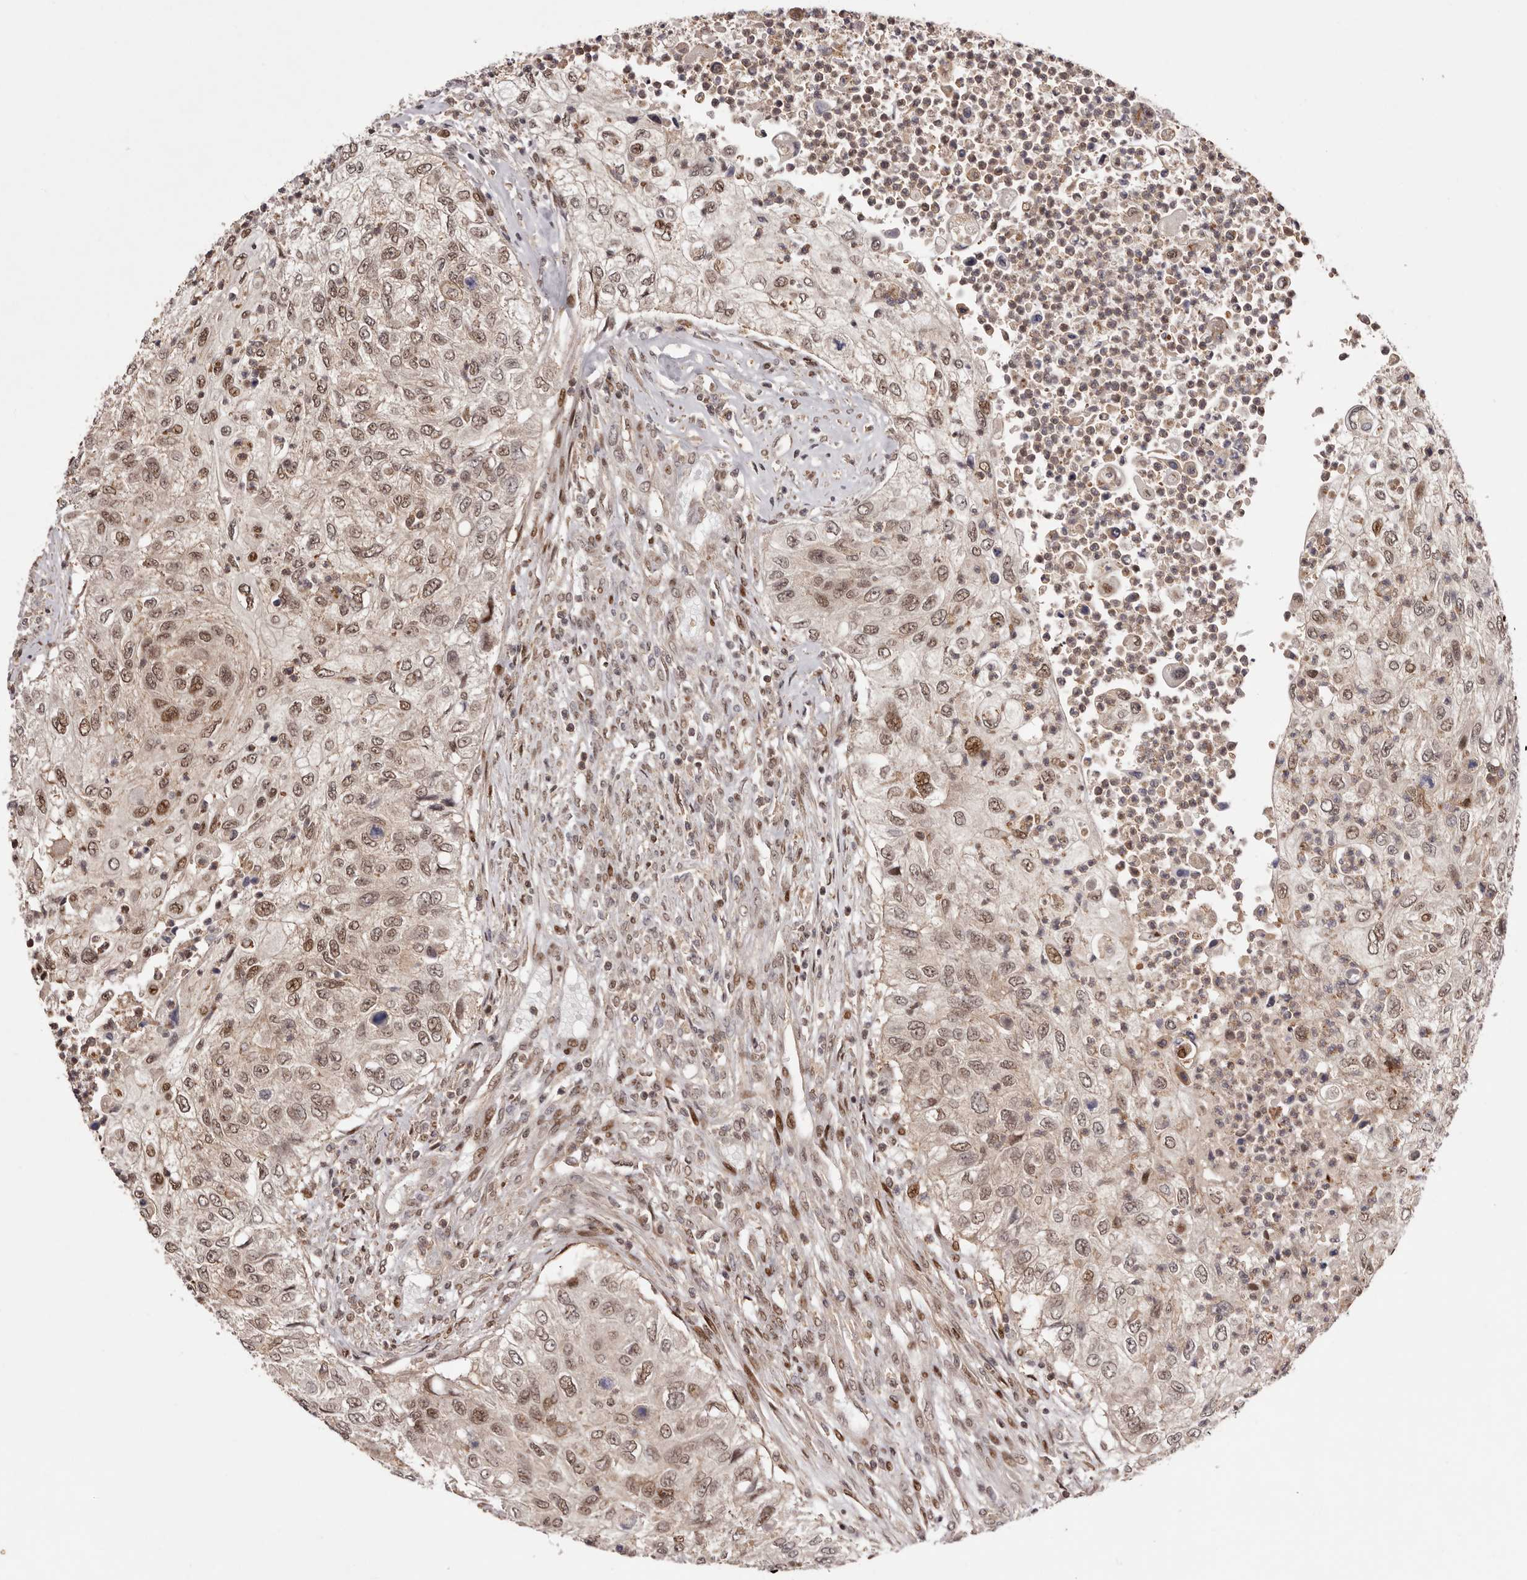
{"staining": {"intensity": "moderate", "quantity": ">75%", "location": "nuclear"}, "tissue": "urothelial cancer", "cell_type": "Tumor cells", "image_type": "cancer", "snomed": [{"axis": "morphology", "description": "Urothelial carcinoma, High grade"}, {"axis": "topography", "description": "Urinary bladder"}], "caption": "High-grade urothelial carcinoma stained with a brown dye reveals moderate nuclear positive expression in approximately >75% of tumor cells.", "gene": "FBXO5", "patient": {"sex": "female", "age": 60}}